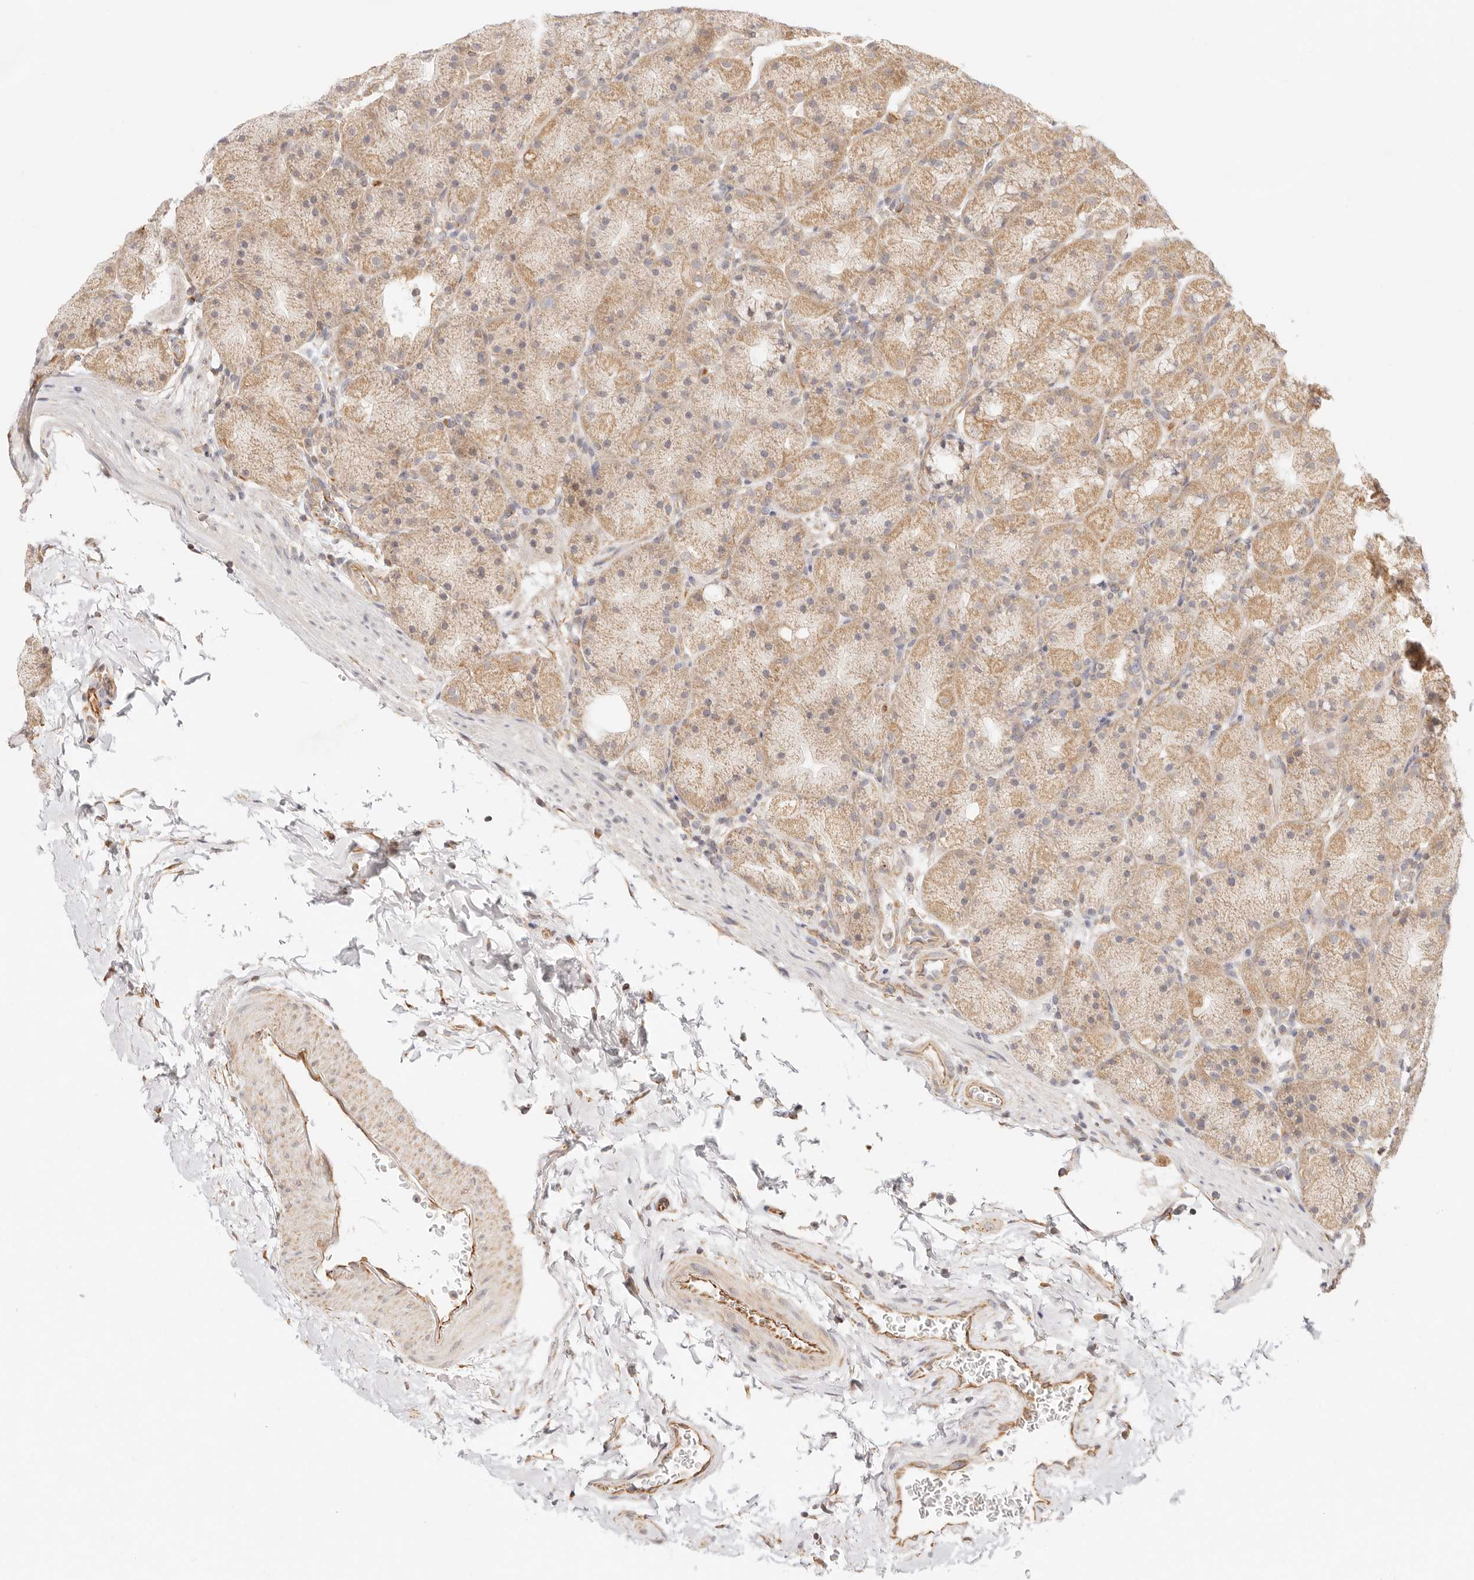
{"staining": {"intensity": "moderate", "quantity": ">75%", "location": "cytoplasmic/membranous"}, "tissue": "stomach", "cell_type": "Glandular cells", "image_type": "normal", "snomed": [{"axis": "morphology", "description": "Normal tissue, NOS"}, {"axis": "topography", "description": "Stomach, upper"}, {"axis": "topography", "description": "Stomach"}], "caption": "A photomicrograph of stomach stained for a protein displays moderate cytoplasmic/membranous brown staining in glandular cells.", "gene": "ZC3H11A", "patient": {"sex": "male", "age": 48}}